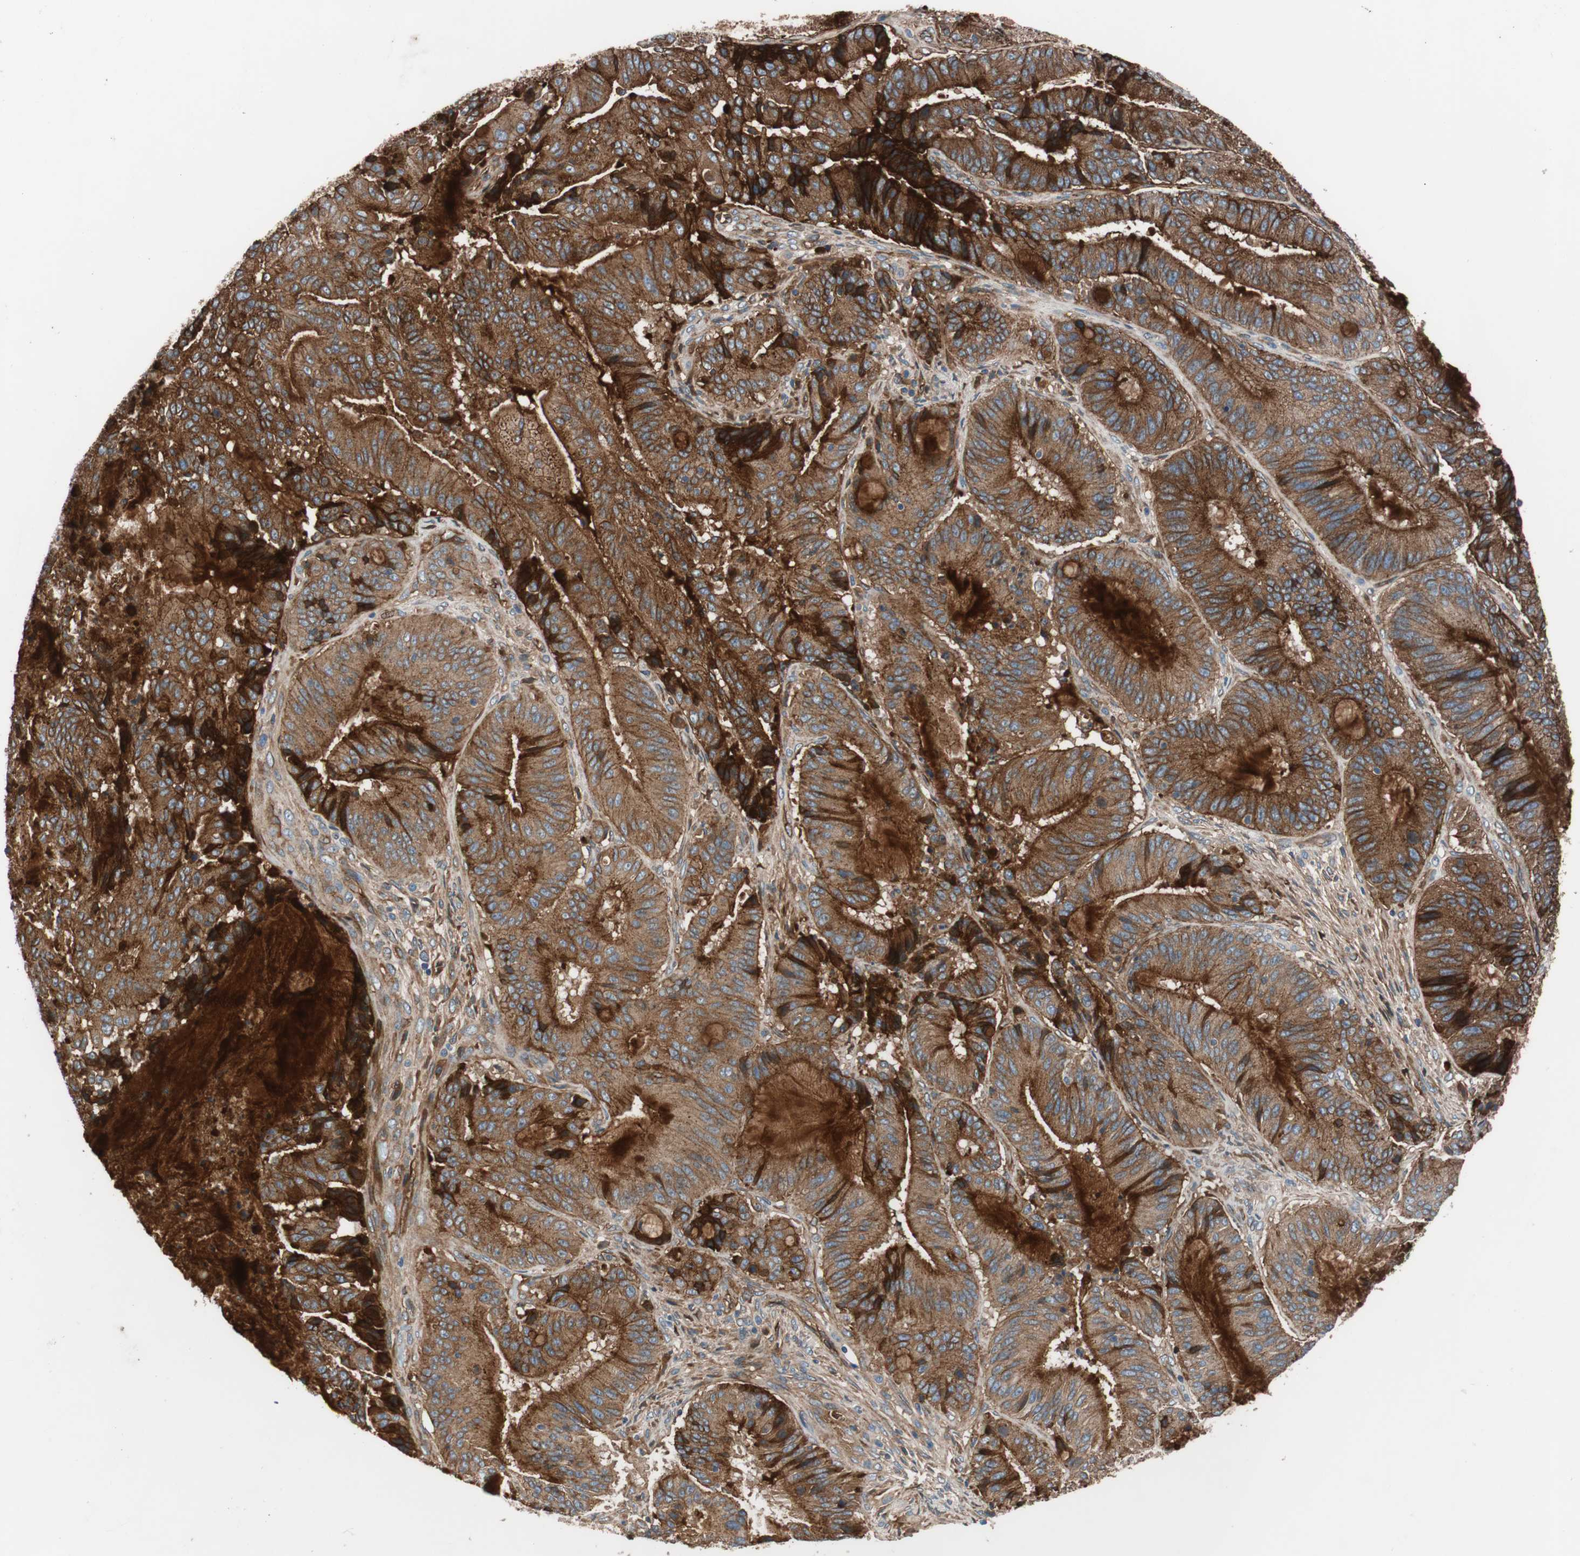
{"staining": {"intensity": "strong", "quantity": ">75%", "location": "cytoplasmic/membranous"}, "tissue": "liver cancer", "cell_type": "Tumor cells", "image_type": "cancer", "snomed": [{"axis": "morphology", "description": "Cholangiocarcinoma"}, {"axis": "topography", "description": "Liver"}], "caption": "Approximately >75% of tumor cells in cholangiocarcinoma (liver) exhibit strong cytoplasmic/membranous protein staining as visualized by brown immunohistochemical staining.", "gene": "SPINT1", "patient": {"sex": "female", "age": 73}}